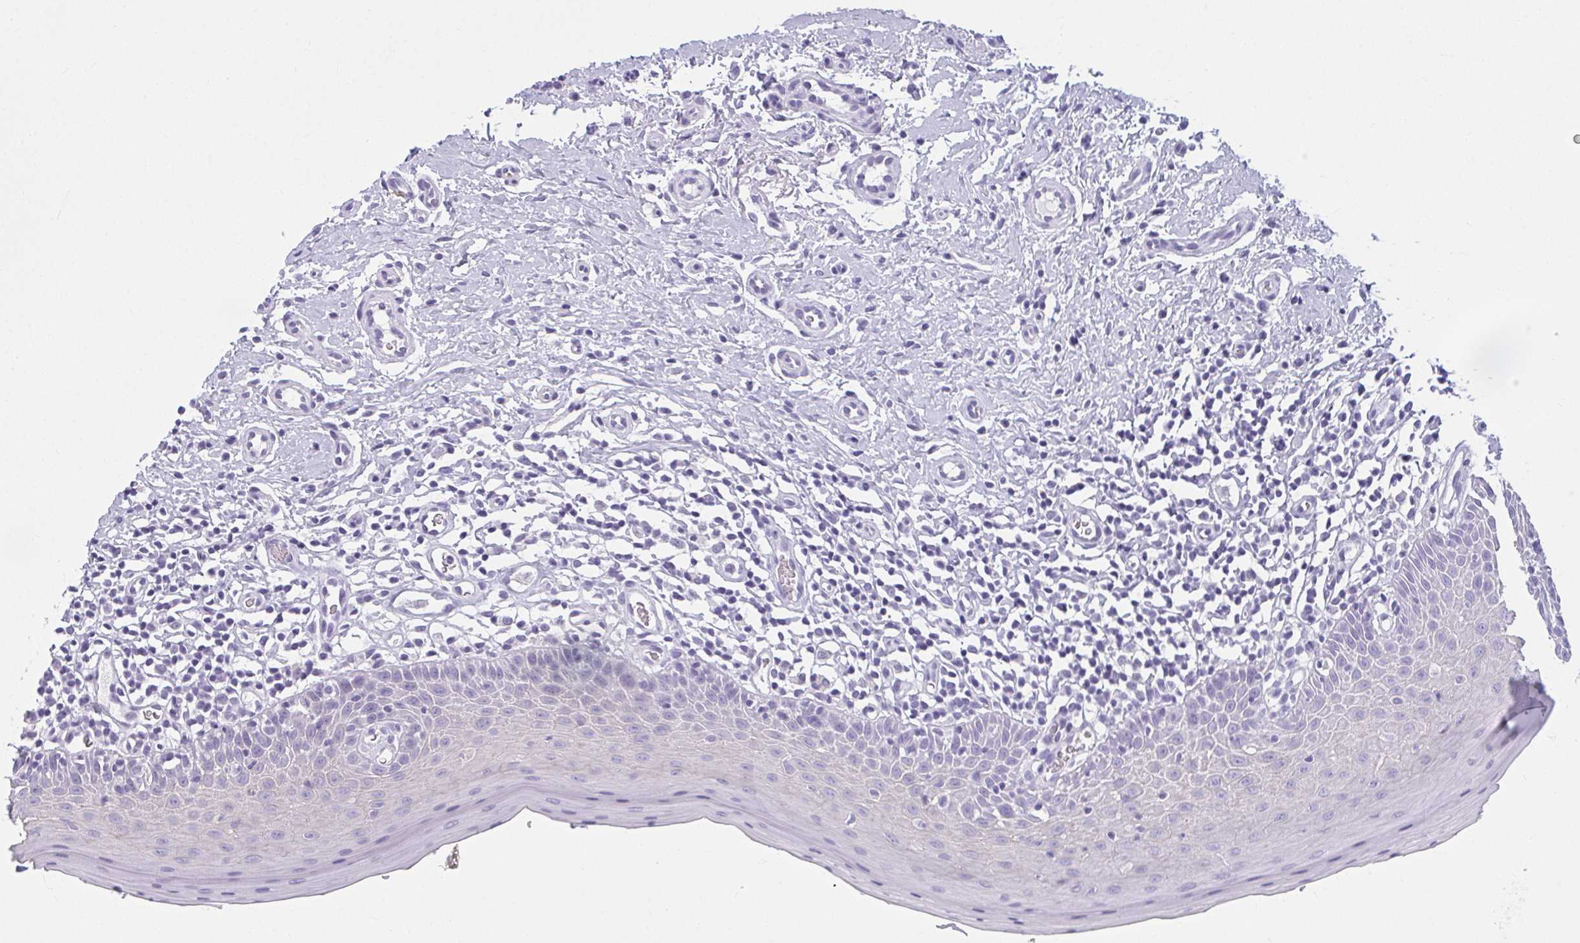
{"staining": {"intensity": "negative", "quantity": "none", "location": "none"}, "tissue": "oral mucosa", "cell_type": "Squamous epithelial cells", "image_type": "normal", "snomed": [{"axis": "morphology", "description": "Normal tissue, NOS"}, {"axis": "topography", "description": "Oral tissue"}, {"axis": "topography", "description": "Tounge, NOS"}], "caption": "An image of human oral mucosa is negative for staining in squamous epithelial cells. (Stains: DAB (3,3'-diaminobenzidine) immunohistochemistry with hematoxylin counter stain, Microscopy: brightfield microscopy at high magnification).", "gene": "MOBP", "patient": {"sex": "female", "age": 58}}